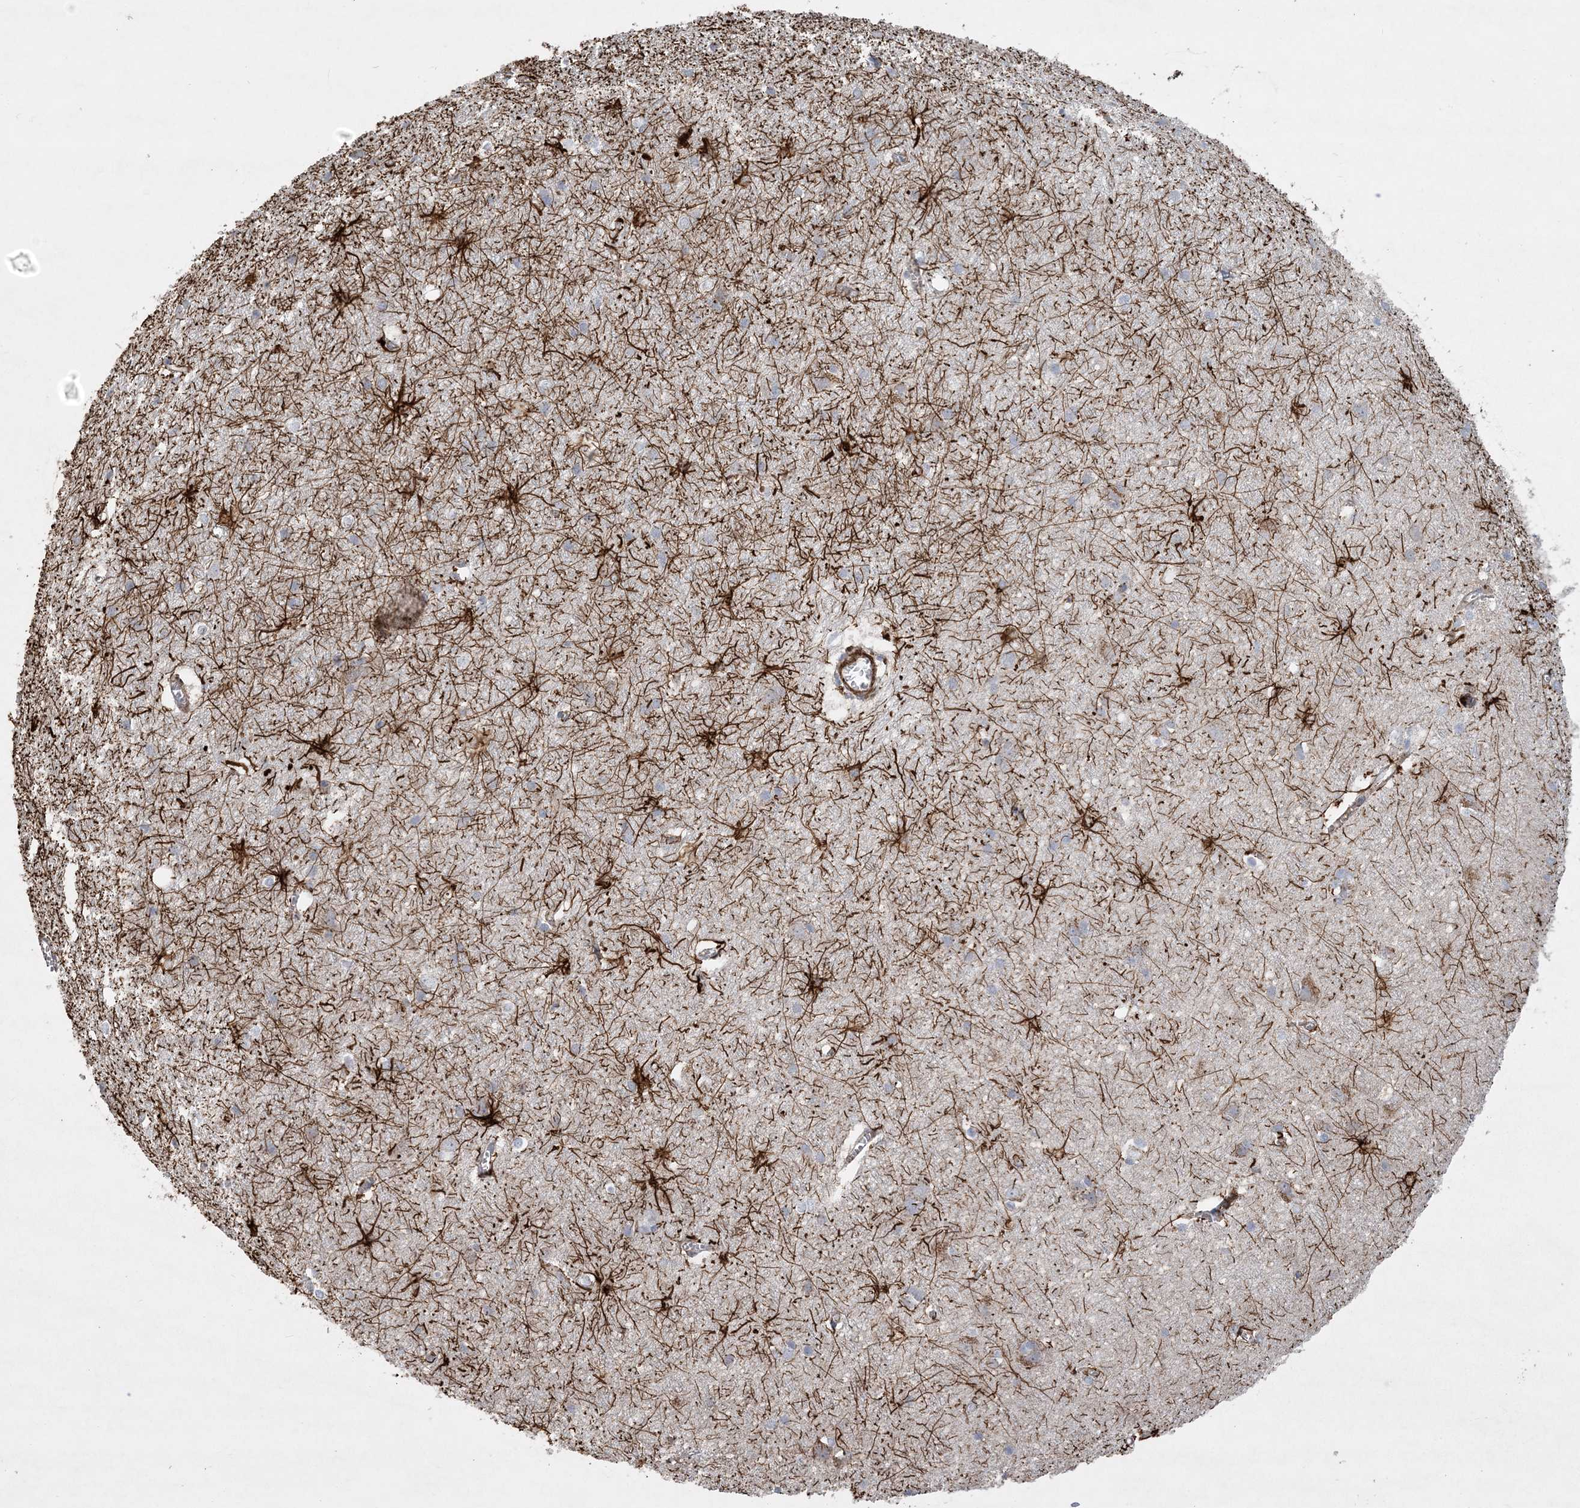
{"staining": {"intensity": "moderate", "quantity": ">75%", "location": "cytoplasmic/membranous"}, "tissue": "cerebral cortex", "cell_type": "Endothelial cells", "image_type": "normal", "snomed": [{"axis": "morphology", "description": "Normal tissue, NOS"}, {"axis": "topography", "description": "Cerebral cortex"}], "caption": "This micrograph demonstrates immunohistochemistry staining of unremarkable cerebral cortex, with medium moderate cytoplasmic/membranous positivity in approximately >75% of endothelial cells.", "gene": "ARSJ", "patient": {"sex": "male", "age": 54}}